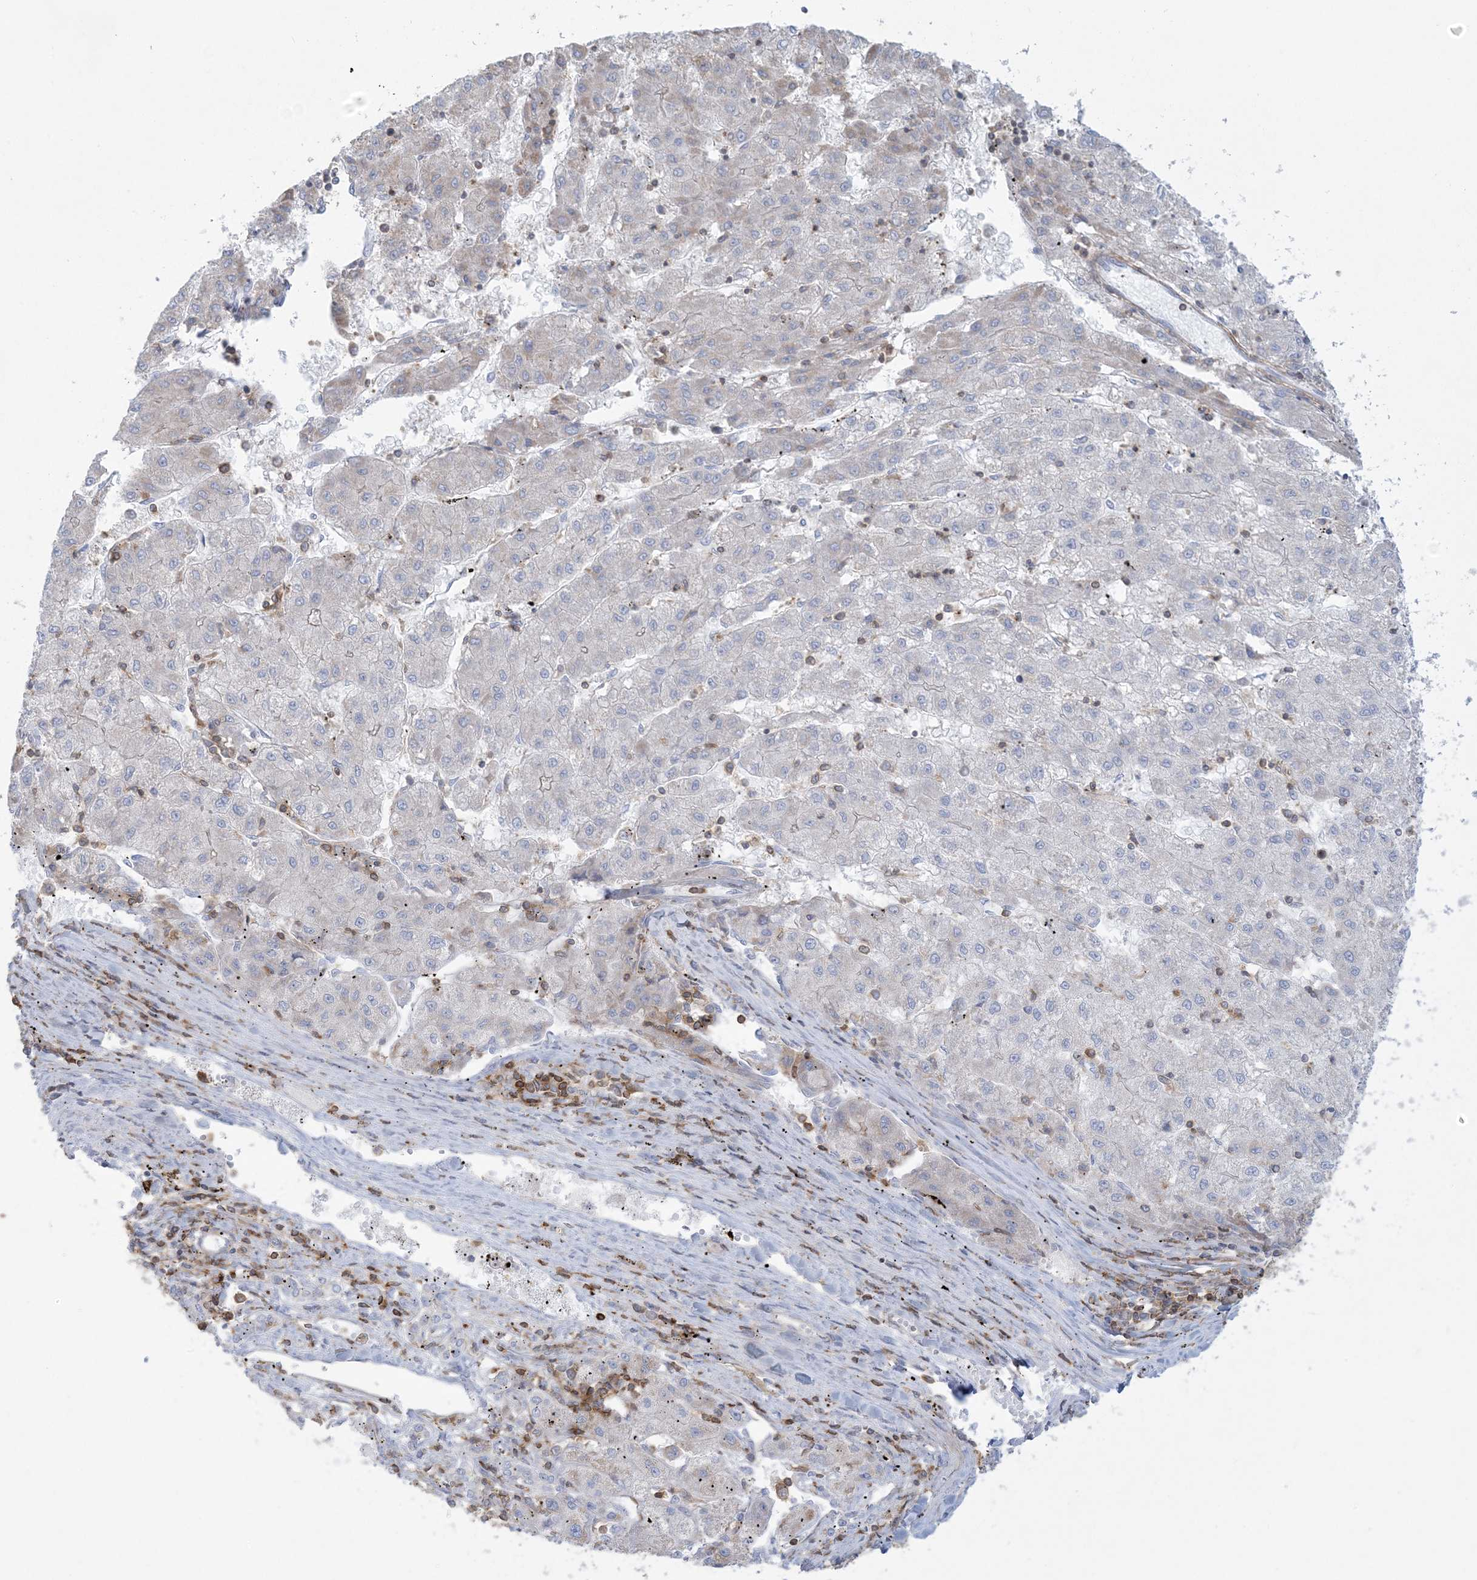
{"staining": {"intensity": "negative", "quantity": "none", "location": "none"}, "tissue": "liver cancer", "cell_type": "Tumor cells", "image_type": "cancer", "snomed": [{"axis": "morphology", "description": "Carcinoma, Hepatocellular, NOS"}, {"axis": "topography", "description": "Liver"}], "caption": "IHC micrograph of liver cancer (hepatocellular carcinoma) stained for a protein (brown), which displays no positivity in tumor cells.", "gene": "ARHGAP30", "patient": {"sex": "male", "age": 72}}